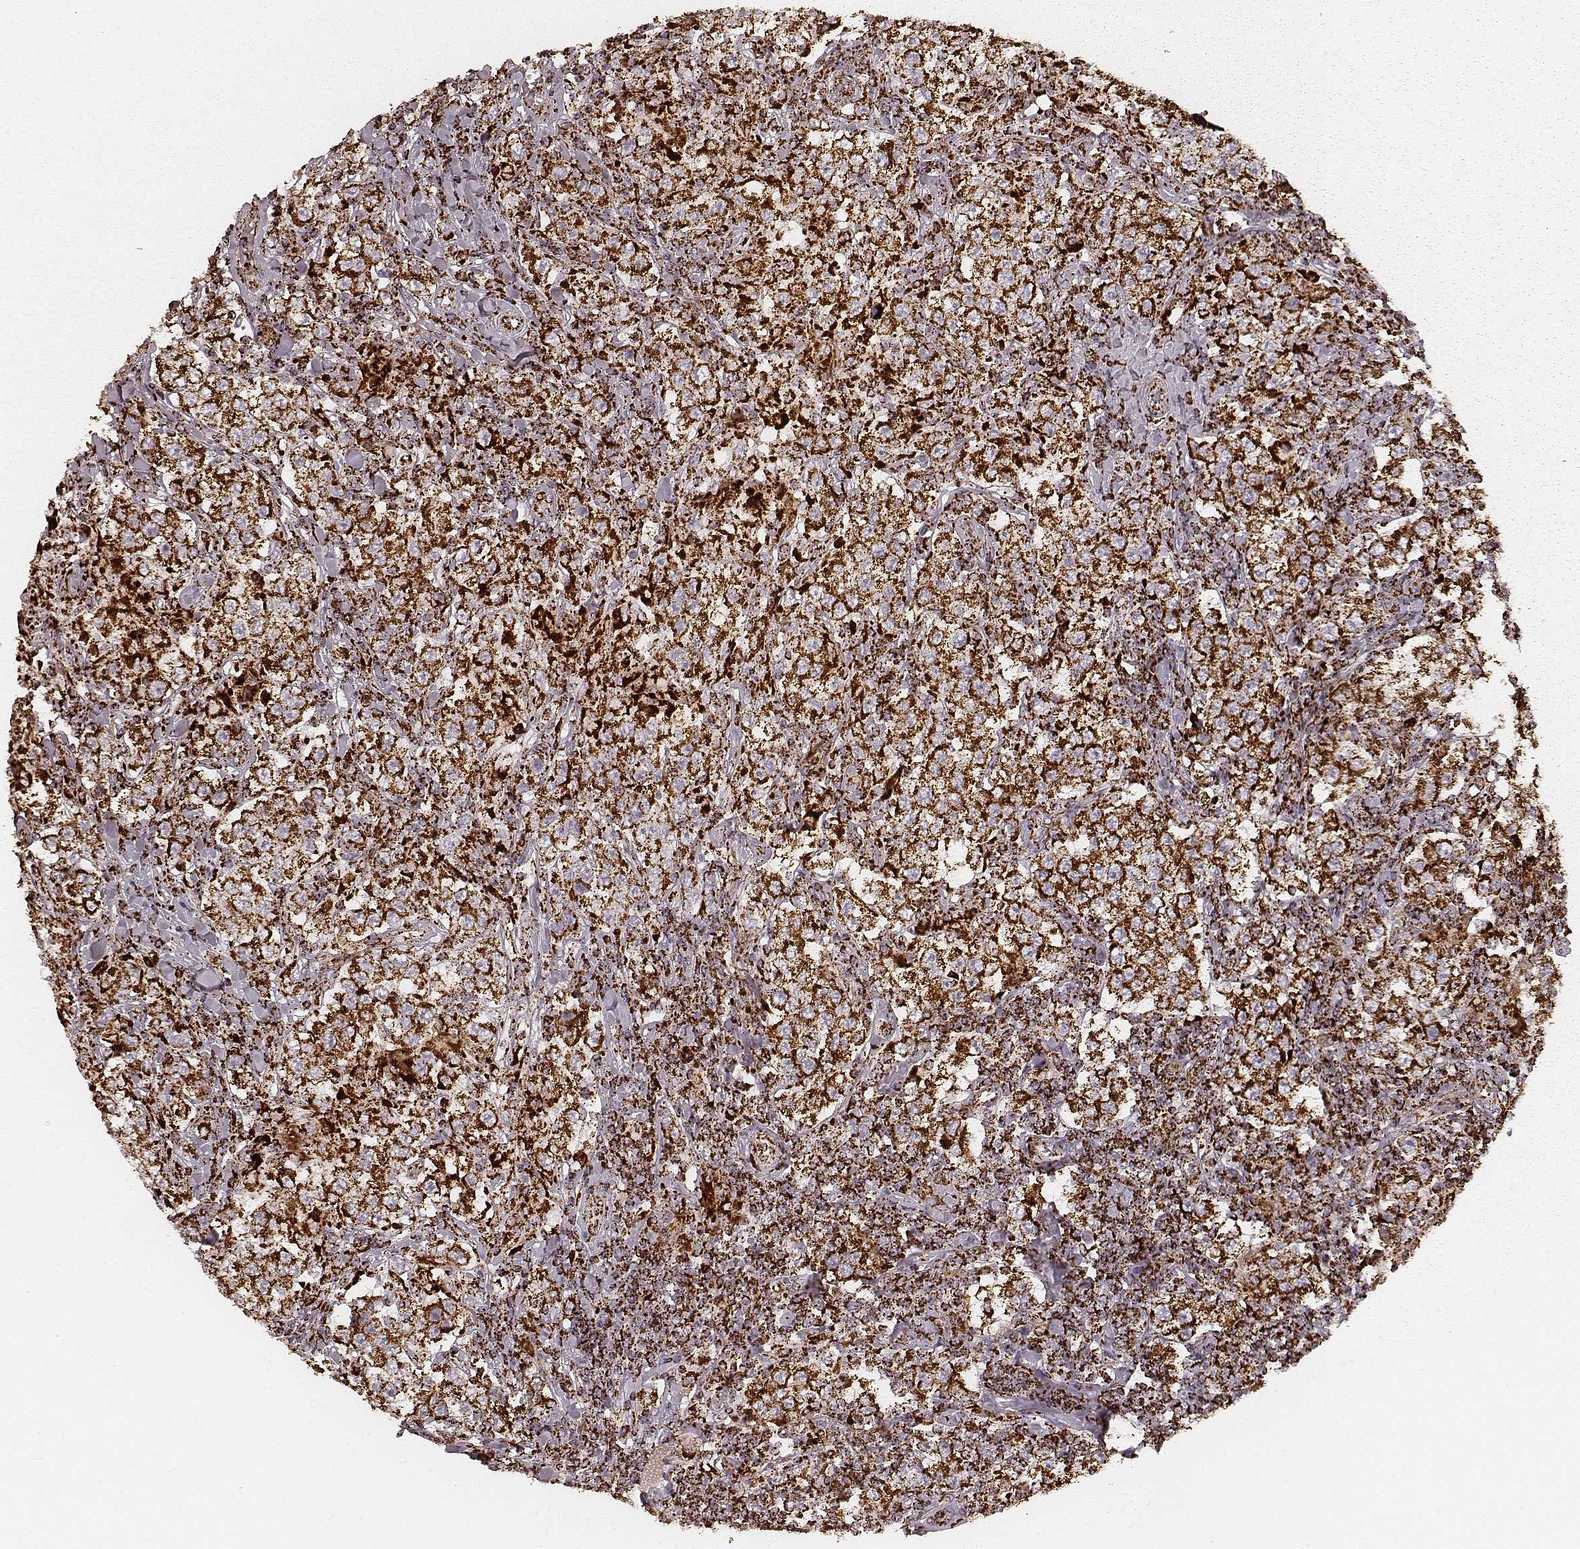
{"staining": {"intensity": "strong", "quantity": ">75%", "location": "cytoplasmic/membranous"}, "tissue": "testis cancer", "cell_type": "Tumor cells", "image_type": "cancer", "snomed": [{"axis": "morphology", "description": "Seminoma, NOS"}, {"axis": "morphology", "description": "Carcinoma, Embryonal, NOS"}, {"axis": "topography", "description": "Testis"}], "caption": "Seminoma (testis) was stained to show a protein in brown. There is high levels of strong cytoplasmic/membranous staining in about >75% of tumor cells.", "gene": "CS", "patient": {"sex": "male", "age": 41}}